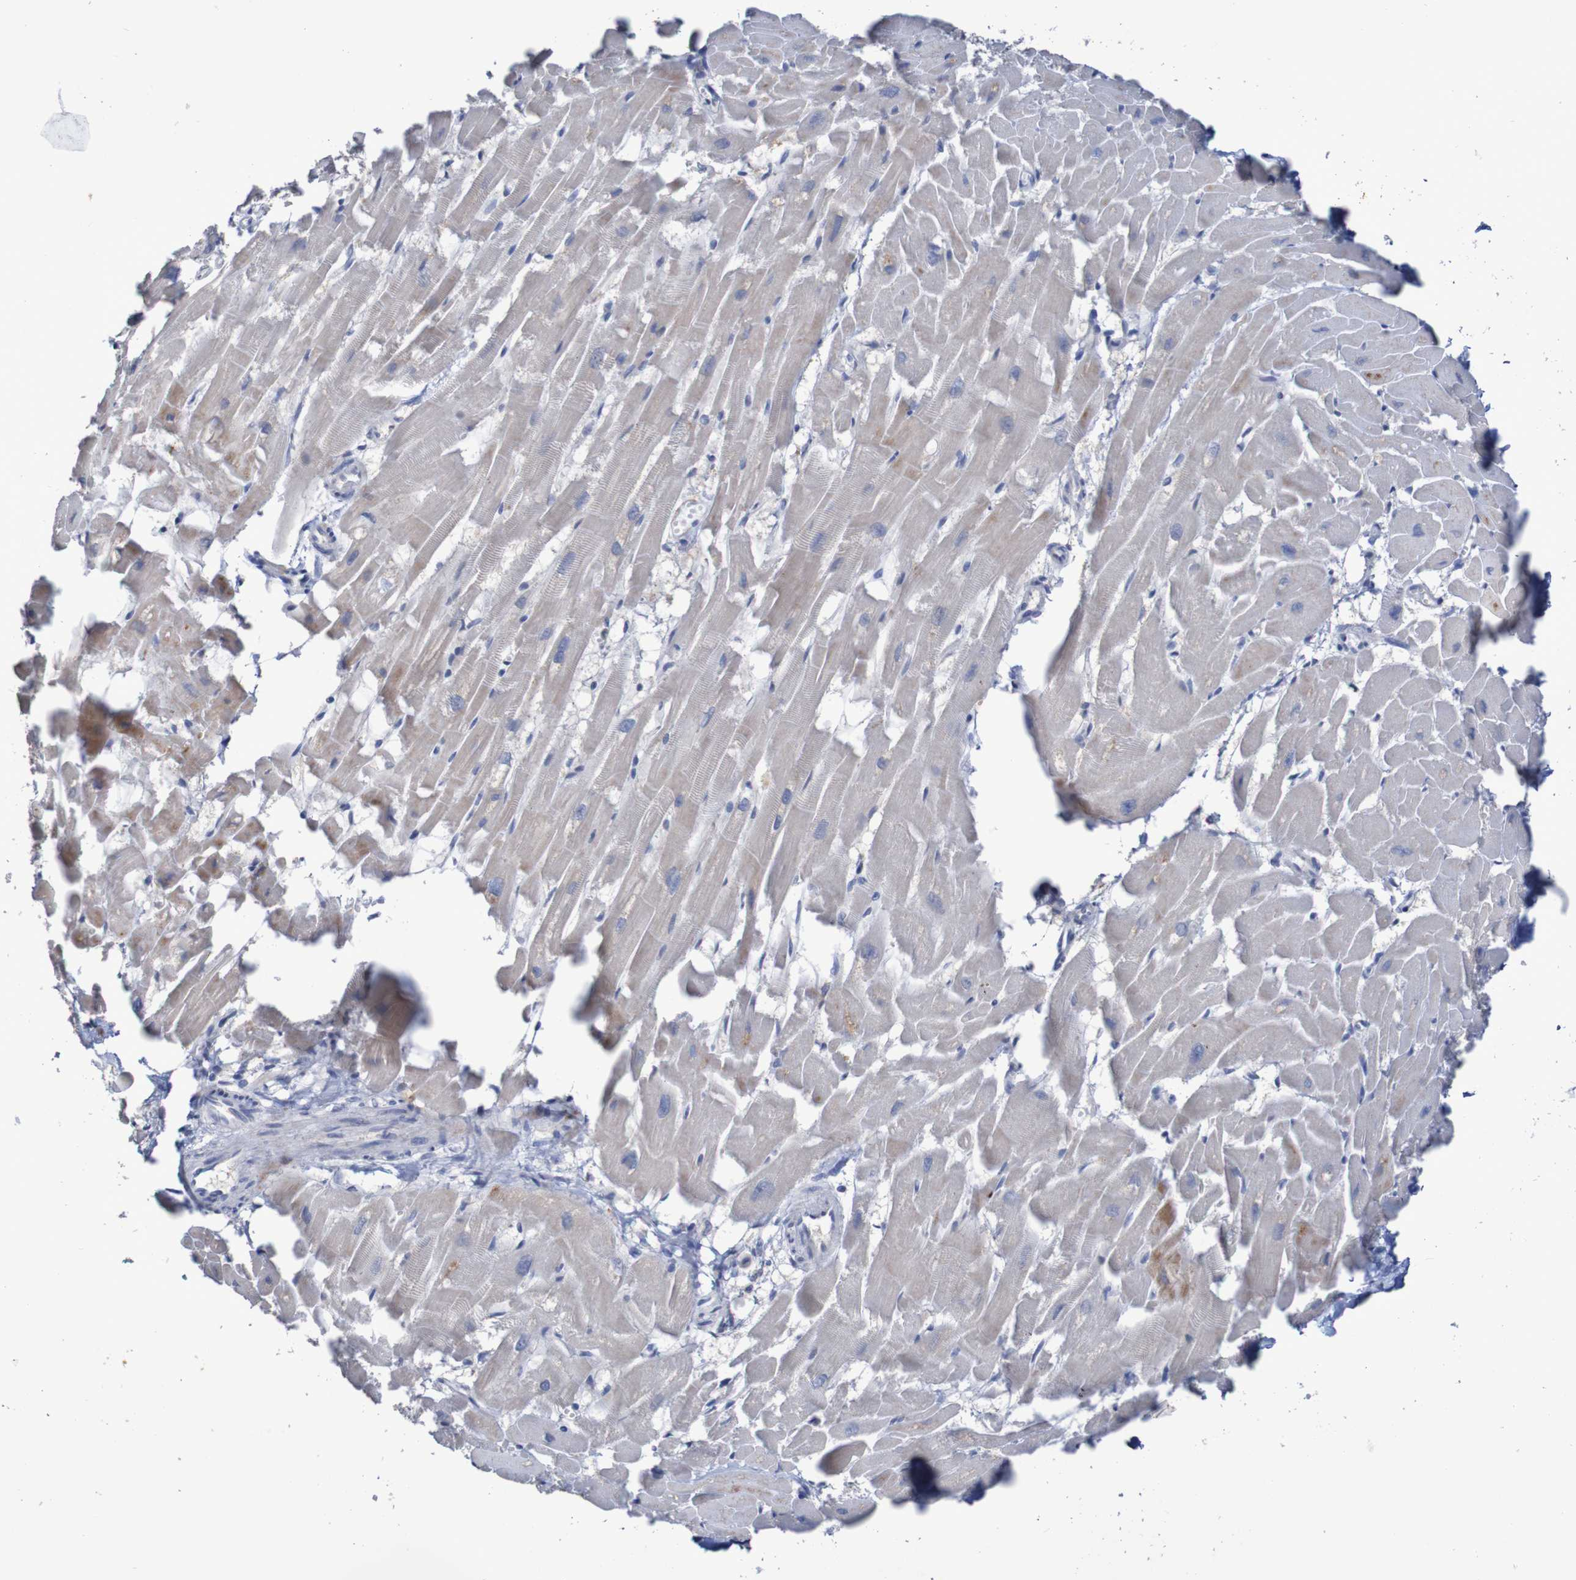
{"staining": {"intensity": "negative", "quantity": "none", "location": "none"}, "tissue": "heart muscle", "cell_type": "Cardiomyocytes", "image_type": "normal", "snomed": [{"axis": "morphology", "description": "Normal tissue, NOS"}, {"axis": "topography", "description": "Heart"}], "caption": "This is an immunohistochemistry (IHC) histopathology image of normal human heart muscle. There is no positivity in cardiomyocytes.", "gene": "C3orf18", "patient": {"sex": "female", "age": 19}}